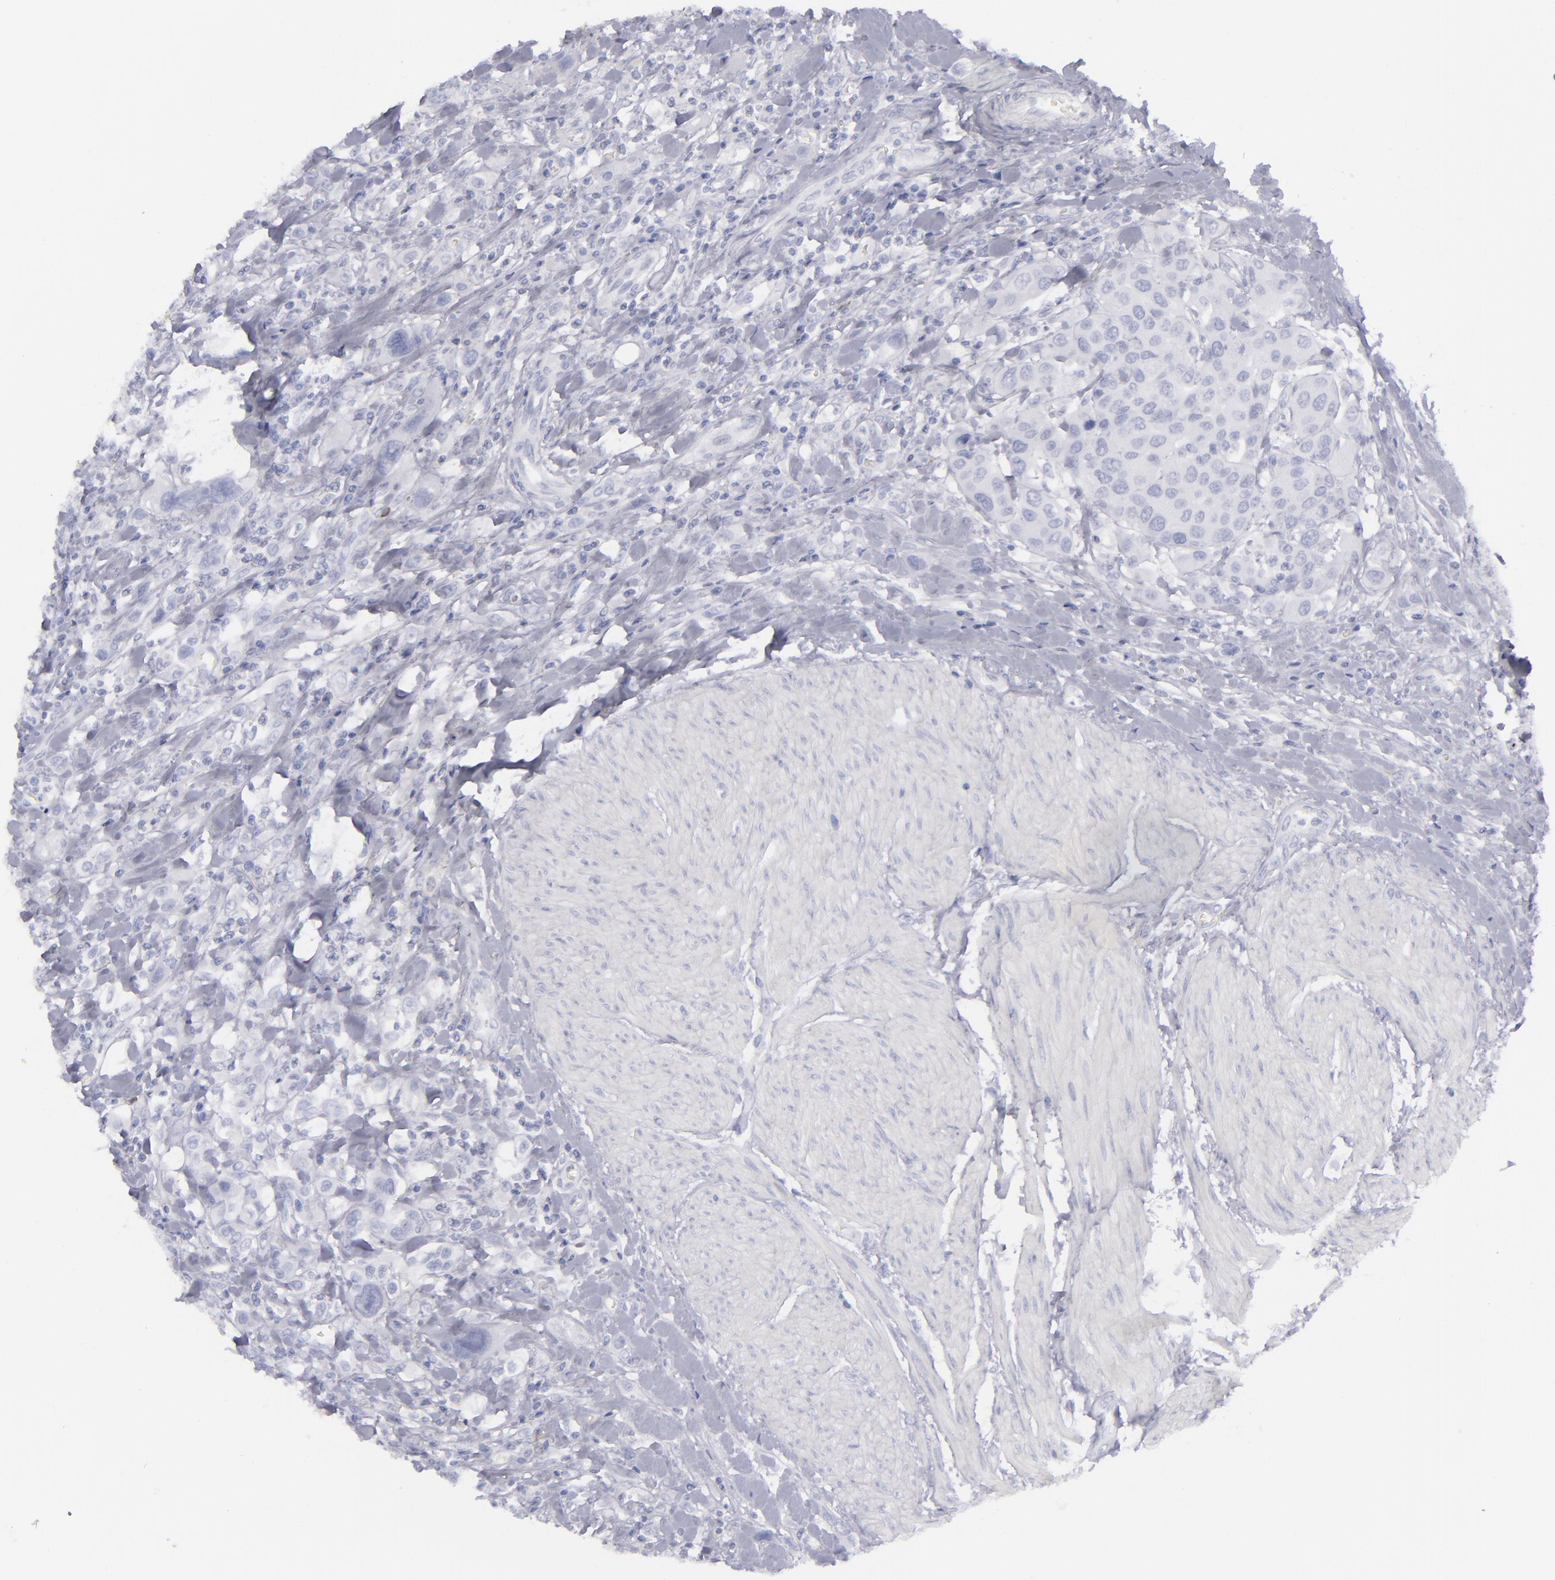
{"staining": {"intensity": "negative", "quantity": "none", "location": "none"}, "tissue": "urothelial cancer", "cell_type": "Tumor cells", "image_type": "cancer", "snomed": [{"axis": "morphology", "description": "Urothelial carcinoma, High grade"}, {"axis": "topography", "description": "Urinary bladder"}], "caption": "An immunohistochemistry histopathology image of high-grade urothelial carcinoma is shown. There is no staining in tumor cells of high-grade urothelial carcinoma.", "gene": "CD22", "patient": {"sex": "male", "age": 50}}